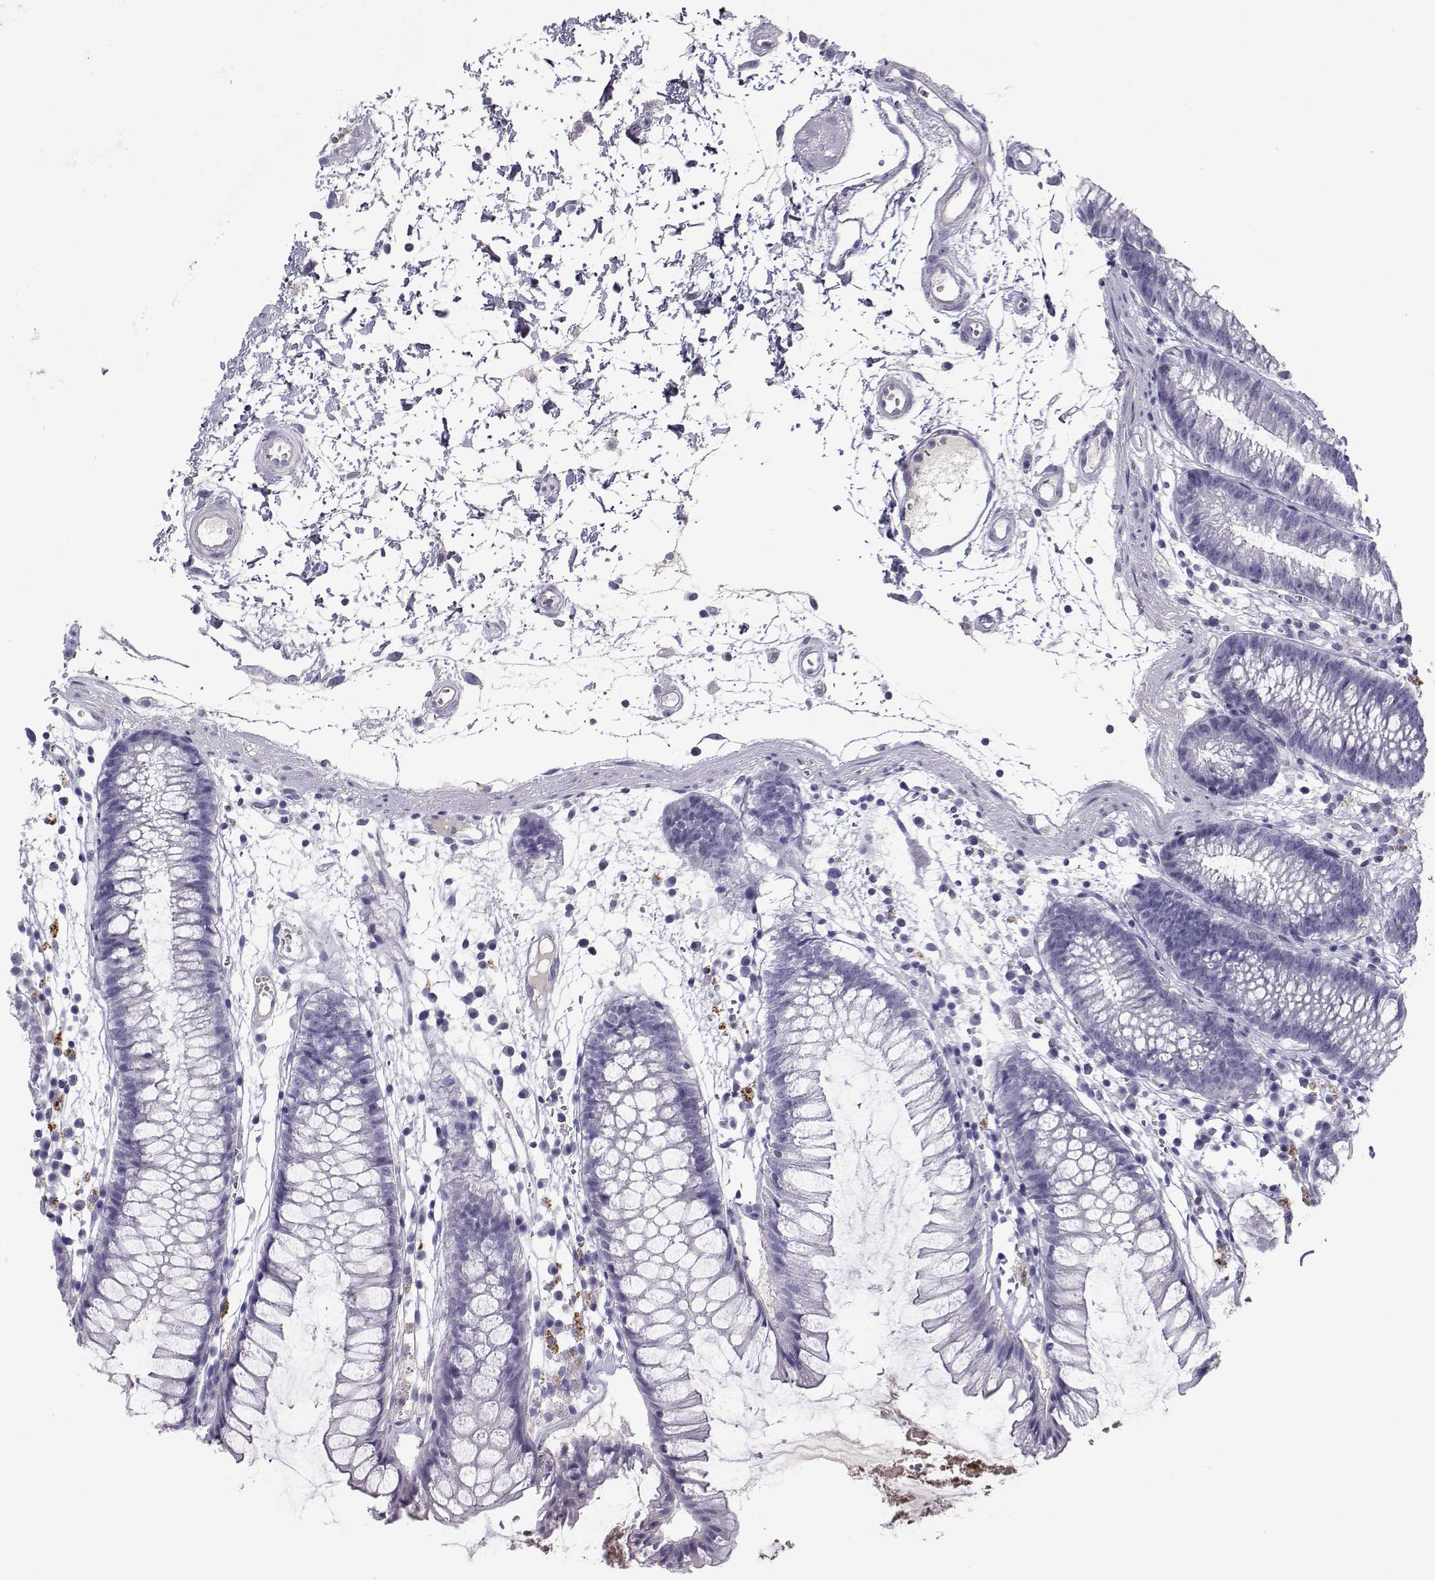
{"staining": {"intensity": "negative", "quantity": "none", "location": "none"}, "tissue": "colon", "cell_type": "Endothelial cells", "image_type": "normal", "snomed": [{"axis": "morphology", "description": "Normal tissue, NOS"}, {"axis": "morphology", "description": "Adenocarcinoma, NOS"}, {"axis": "topography", "description": "Colon"}], "caption": "Immunohistochemistry of normal colon reveals no expression in endothelial cells. (DAB IHC with hematoxylin counter stain).", "gene": "GRIK4", "patient": {"sex": "male", "age": 65}}